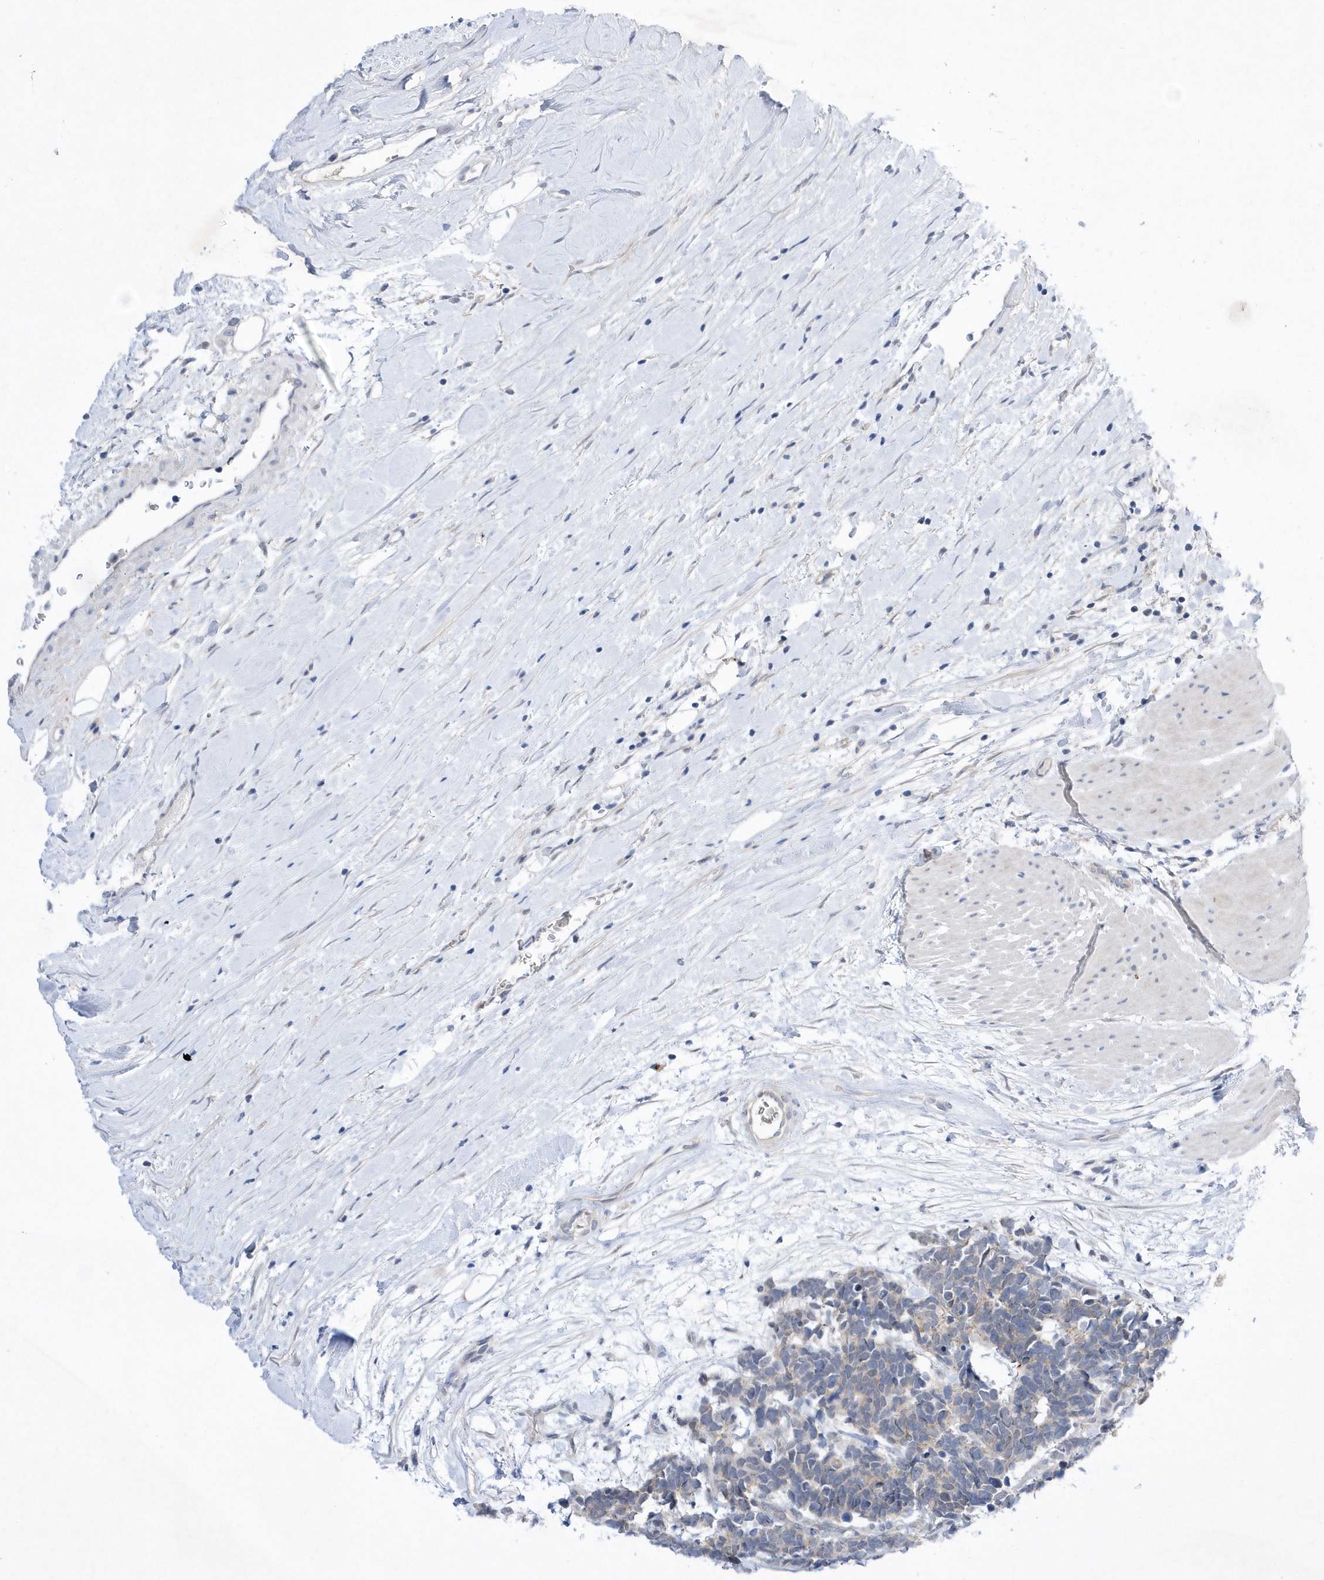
{"staining": {"intensity": "negative", "quantity": "none", "location": "none"}, "tissue": "carcinoid", "cell_type": "Tumor cells", "image_type": "cancer", "snomed": [{"axis": "morphology", "description": "Carcinoma, NOS"}, {"axis": "morphology", "description": "Carcinoid, malignant, NOS"}, {"axis": "topography", "description": "Urinary bladder"}], "caption": "Carcinoid (malignant) was stained to show a protein in brown. There is no significant positivity in tumor cells. Nuclei are stained in blue.", "gene": "ZNF875", "patient": {"sex": "male", "age": 57}}